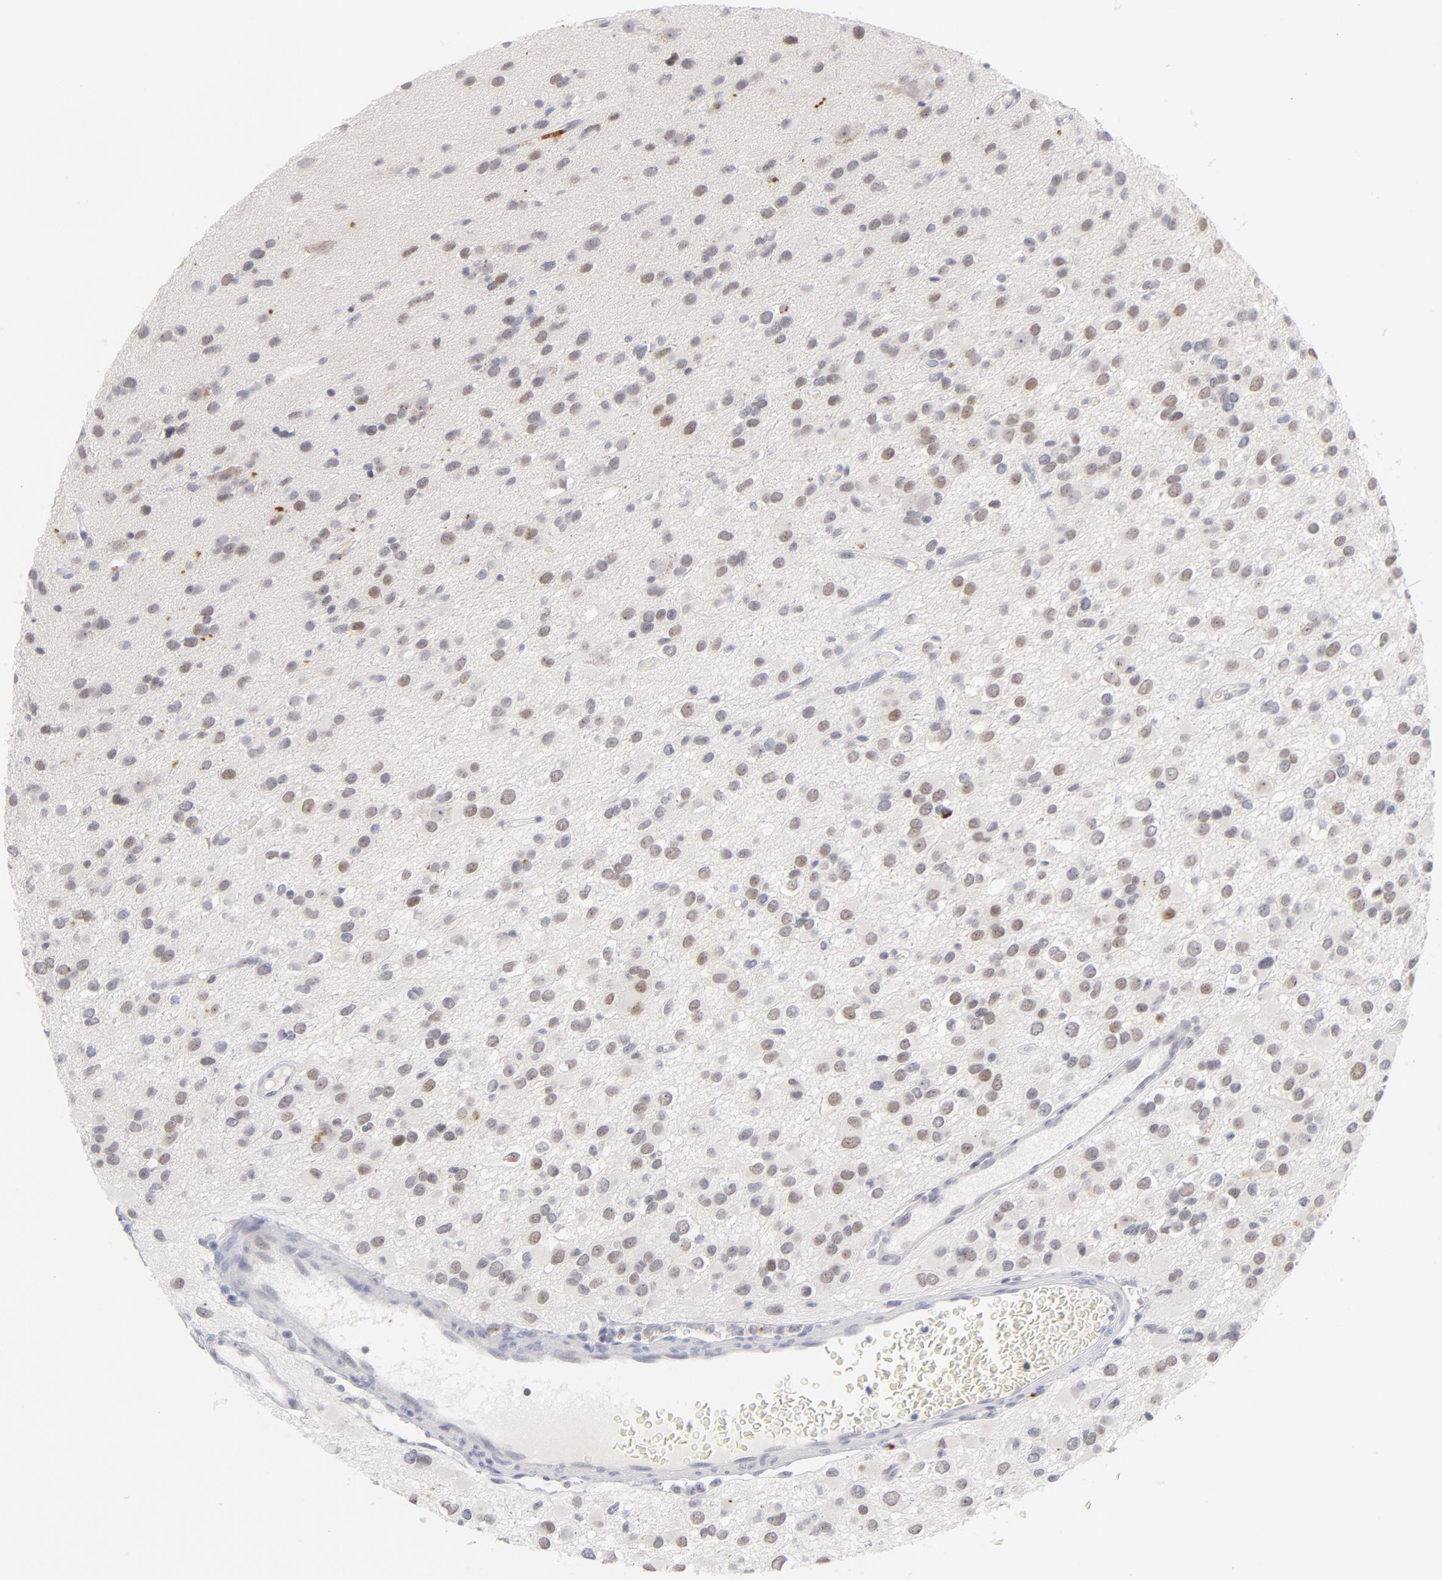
{"staining": {"intensity": "weak", "quantity": "25%-75%", "location": "nuclear"}, "tissue": "glioma", "cell_type": "Tumor cells", "image_type": "cancer", "snomed": [{"axis": "morphology", "description": "Glioma, malignant, Low grade"}, {"axis": "topography", "description": "Brain"}], "caption": "About 25%-75% of tumor cells in glioma show weak nuclear protein expression as visualized by brown immunohistochemical staining.", "gene": "PARP1", "patient": {"sex": "male", "age": 42}}